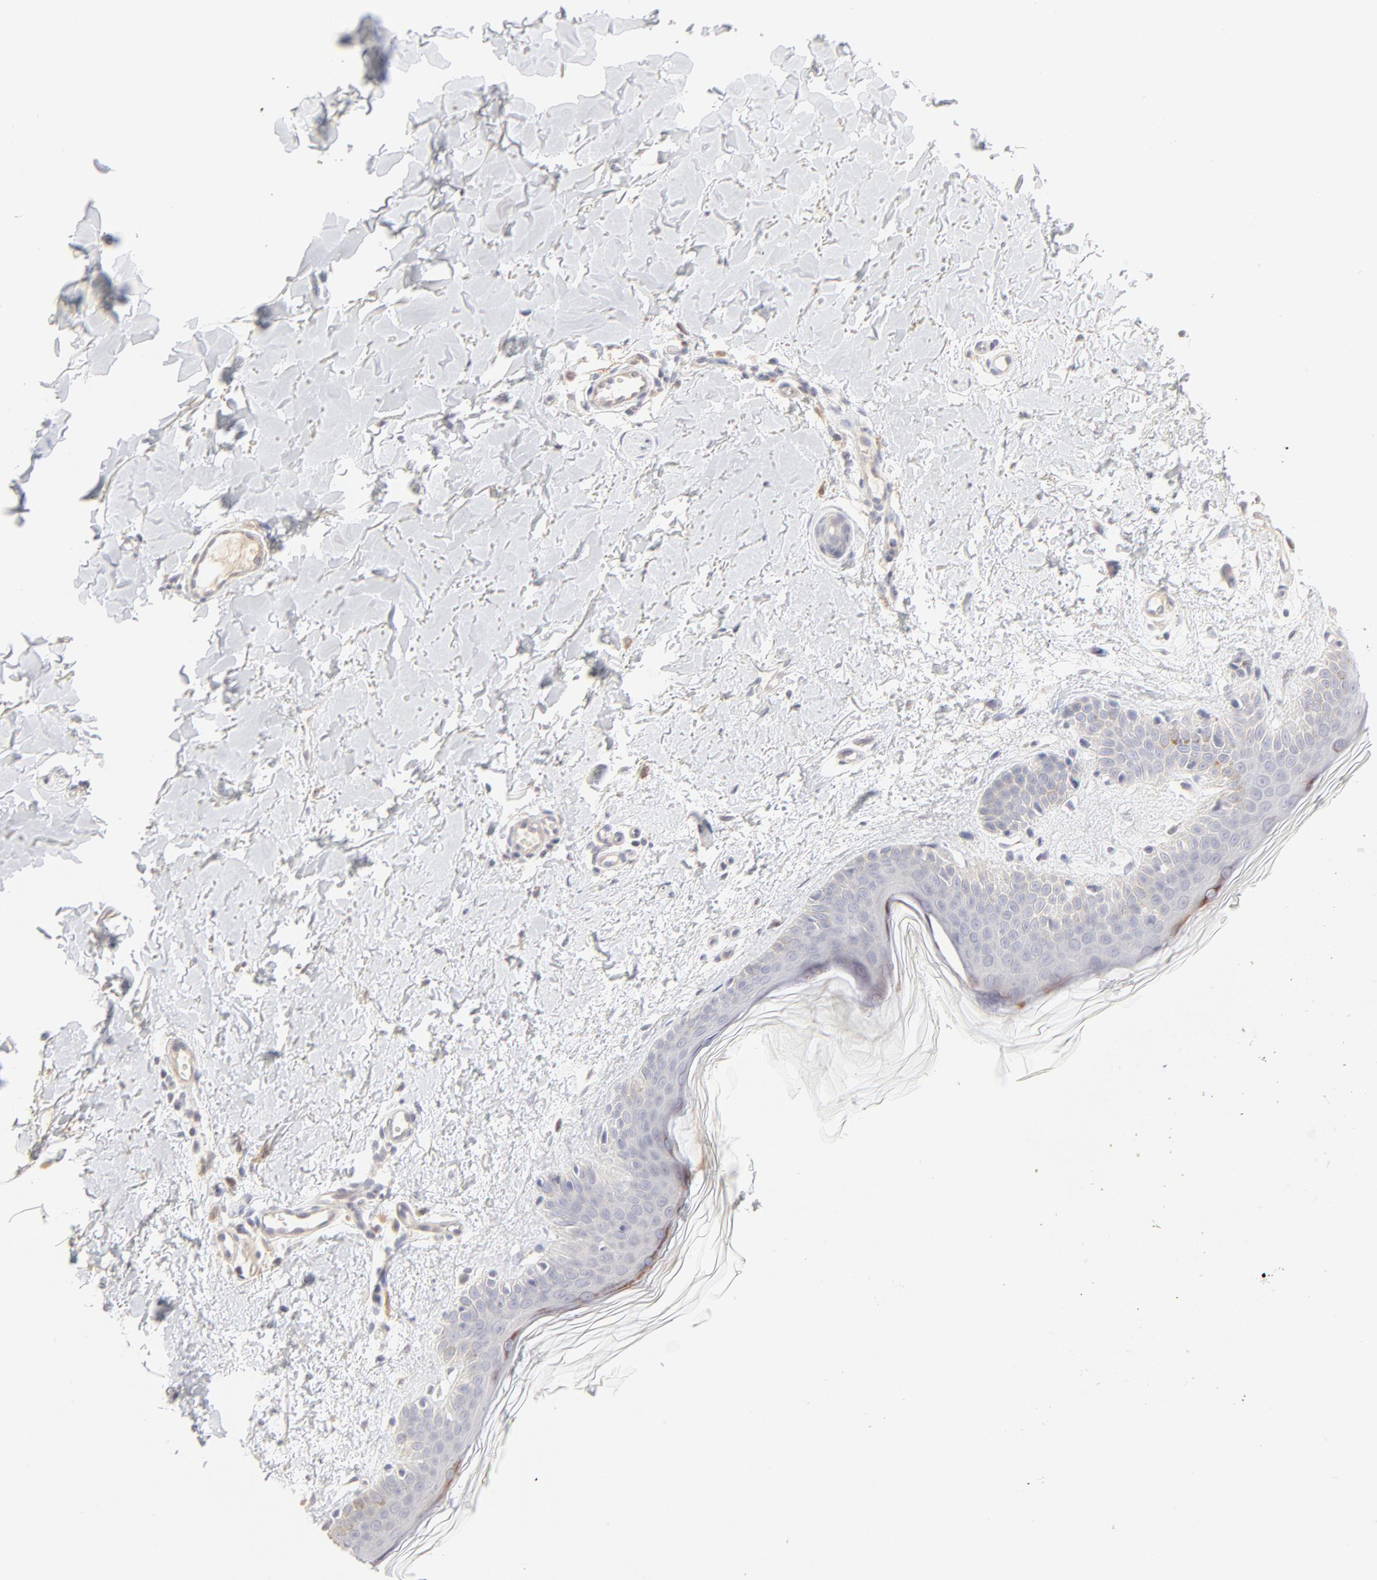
{"staining": {"intensity": "negative", "quantity": "none", "location": "none"}, "tissue": "skin", "cell_type": "Fibroblasts", "image_type": "normal", "snomed": [{"axis": "morphology", "description": "Normal tissue, NOS"}, {"axis": "topography", "description": "Skin"}], "caption": "A high-resolution histopathology image shows immunohistochemistry staining of normal skin, which demonstrates no significant positivity in fibroblasts. (DAB (3,3'-diaminobenzidine) IHC with hematoxylin counter stain).", "gene": "ELF3", "patient": {"sex": "female", "age": 56}}